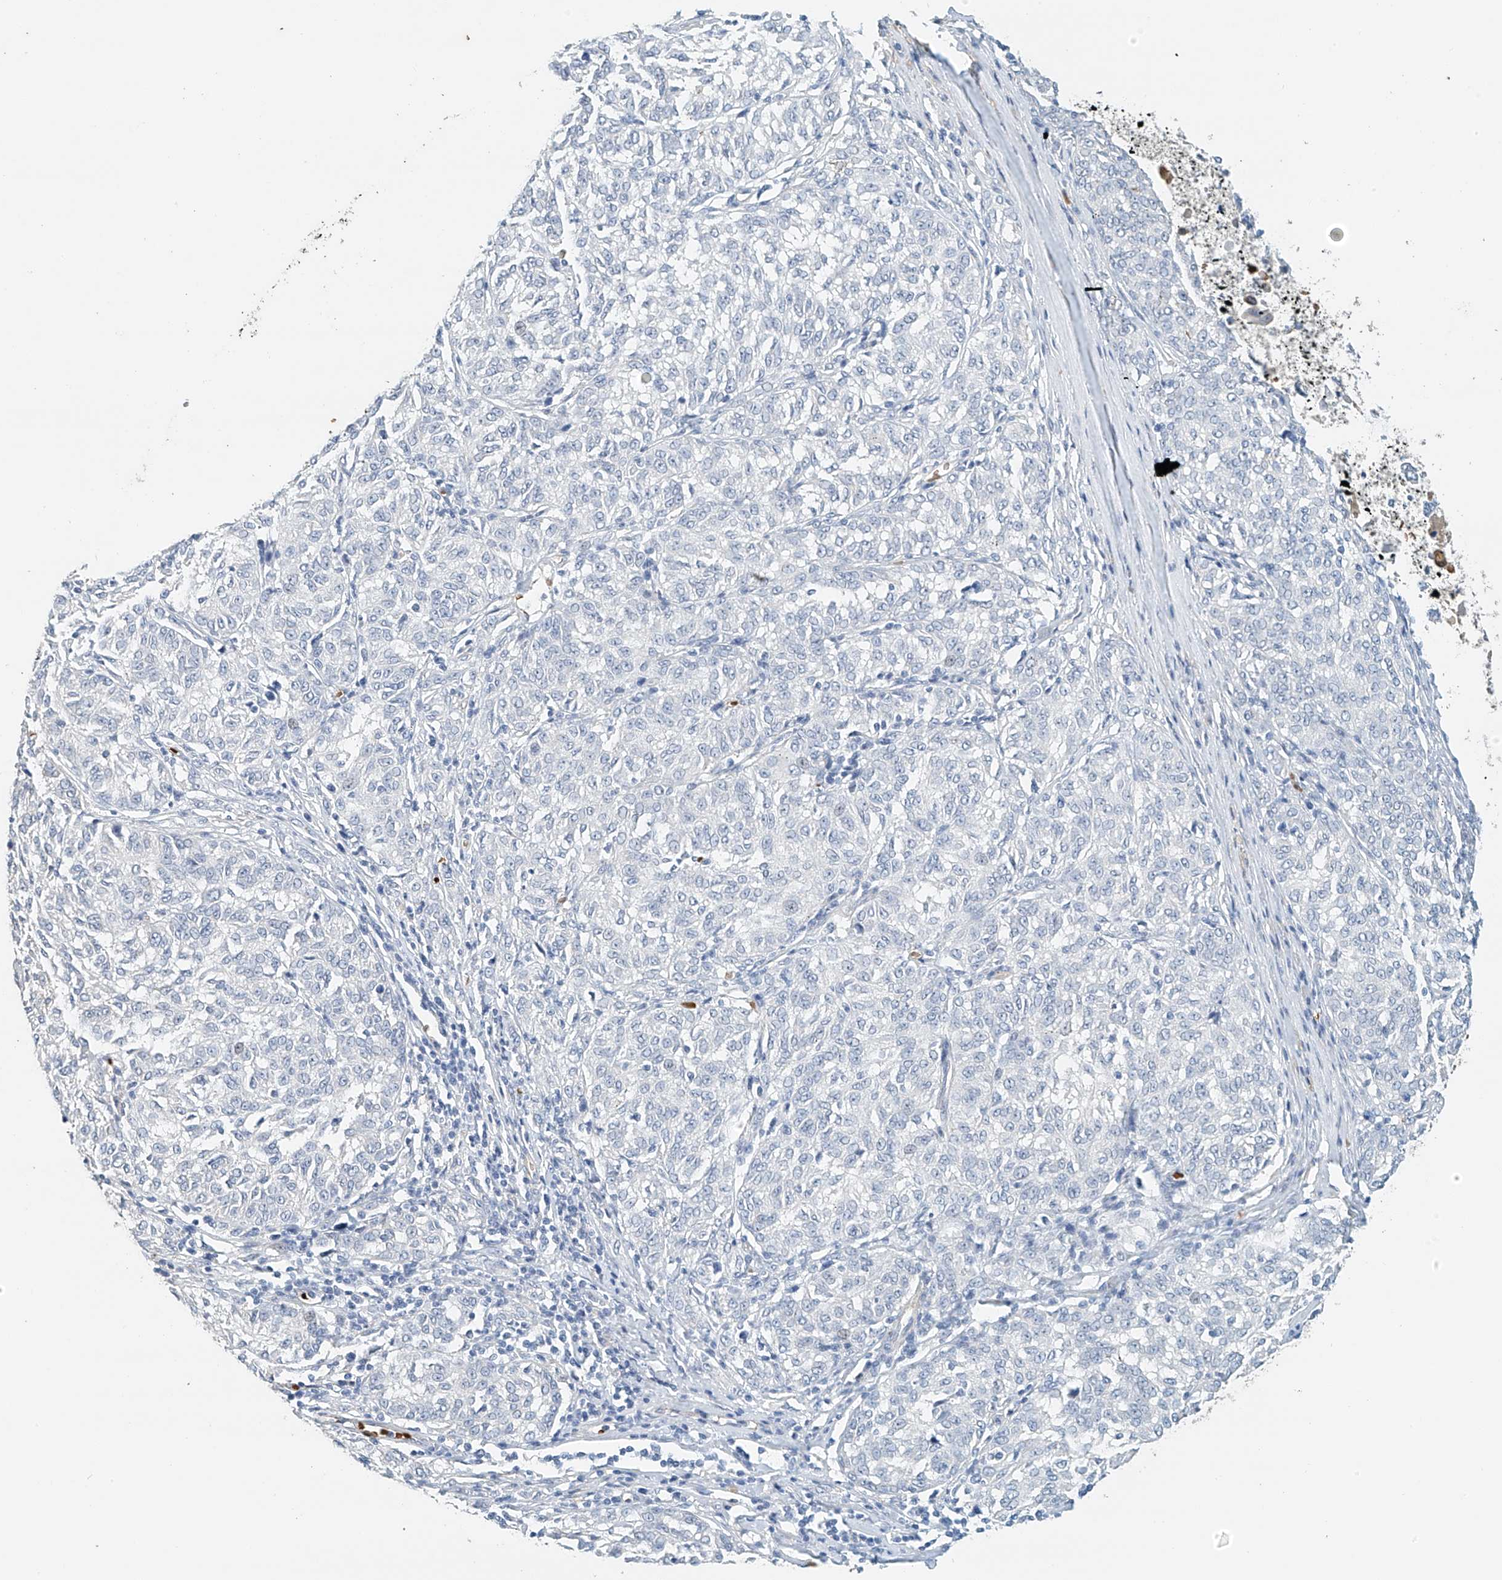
{"staining": {"intensity": "negative", "quantity": "none", "location": "none"}, "tissue": "melanoma", "cell_type": "Tumor cells", "image_type": "cancer", "snomed": [{"axis": "morphology", "description": "Malignant melanoma, NOS"}, {"axis": "topography", "description": "Skin"}], "caption": "Malignant melanoma was stained to show a protein in brown. There is no significant expression in tumor cells.", "gene": "RCAN3", "patient": {"sex": "female", "age": 72}}